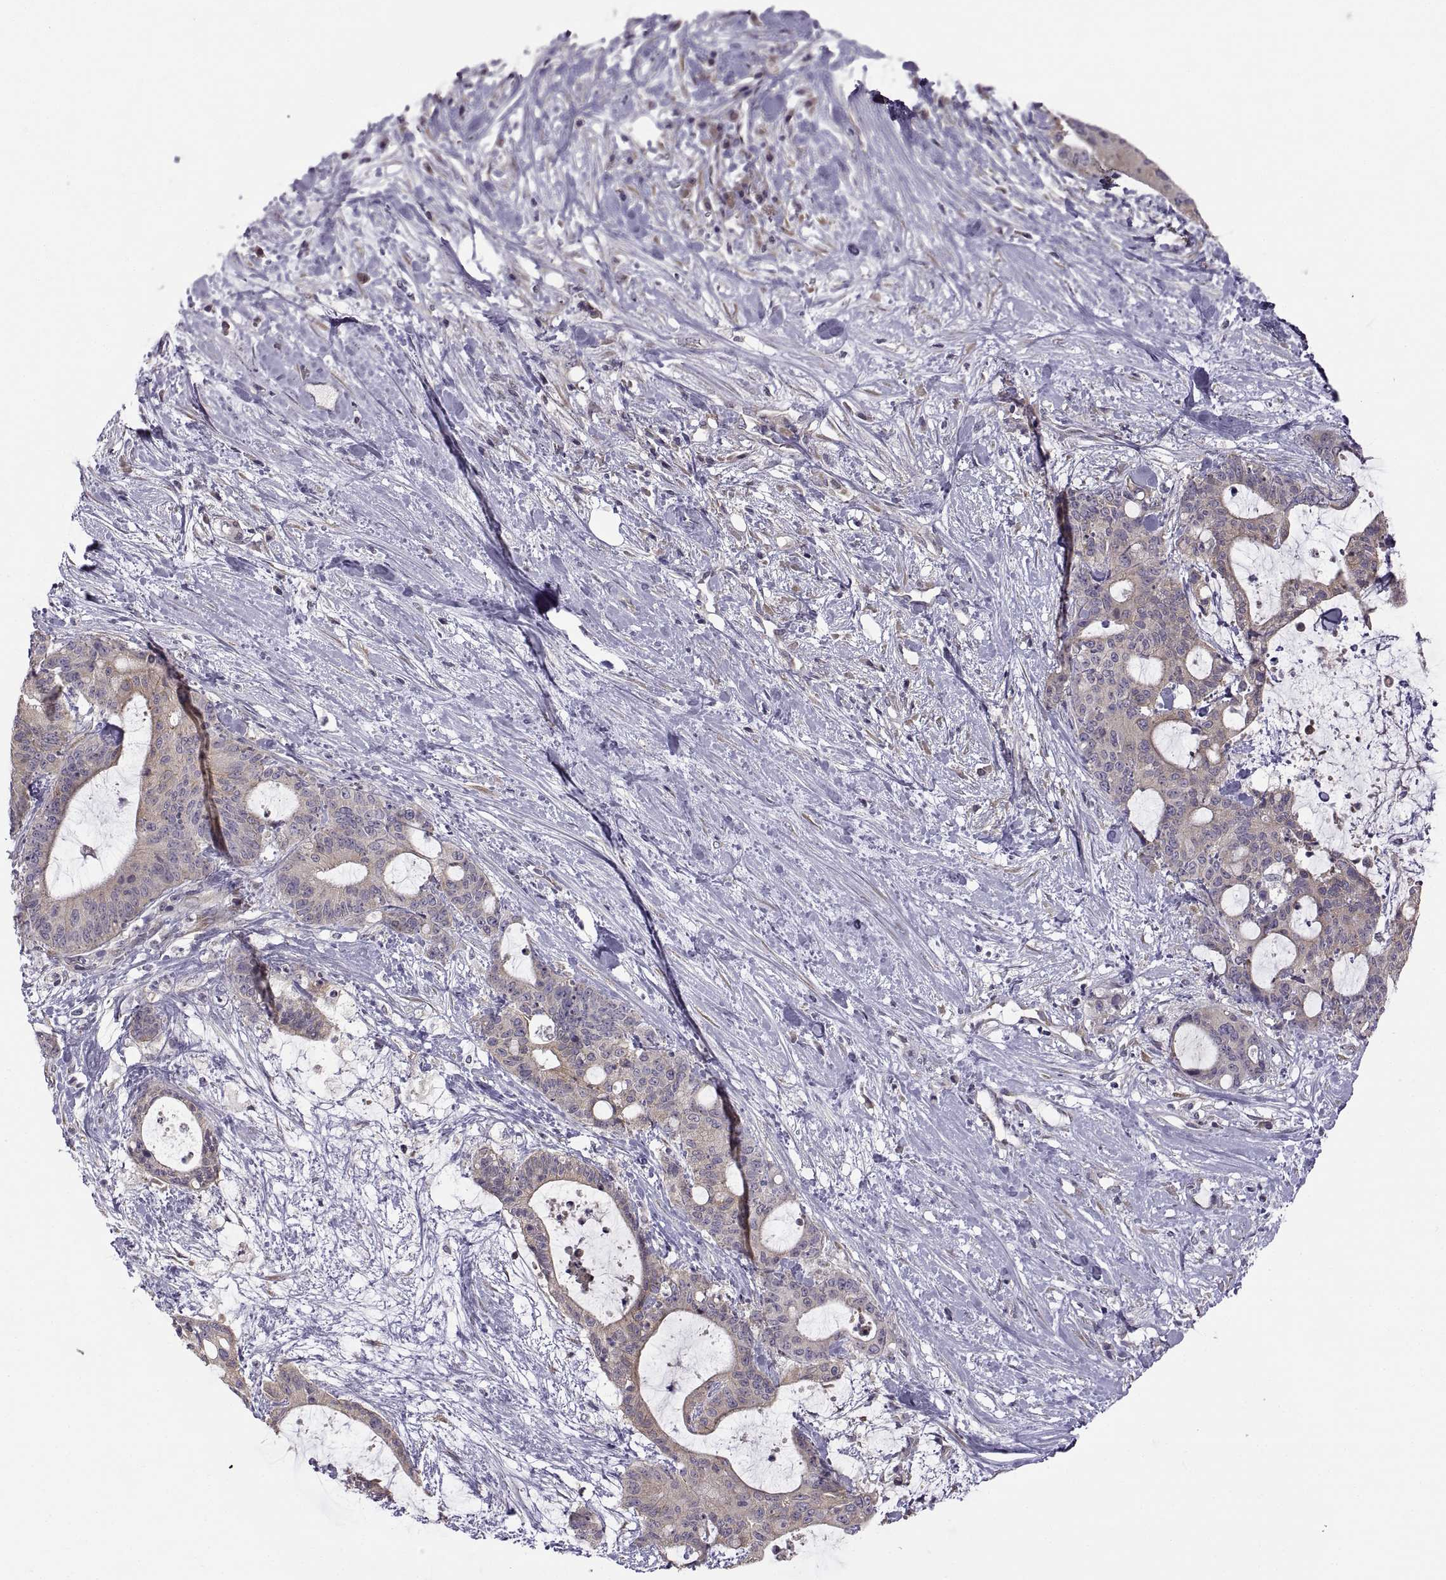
{"staining": {"intensity": "weak", "quantity": ">75%", "location": "cytoplasmic/membranous"}, "tissue": "liver cancer", "cell_type": "Tumor cells", "image_type": "cancer", "snomed": [{"axis": "morphology", "description": "Cholangiocarcinoma"}, {"axis": "topography", "description": "Liver"}], "caption": "An immunohistochemistry (IHC) histopathology image of neoplastic tissue is shown. Protein staining in brown labels weak cytoplasmic/membranous positivity in cholangiocarcinoma (liver) within tumor cells. (DAB (3,3'-diaminobenzidine) = brown stain, brightfield microscopy at high magnification).", "gene": "ACSBG2", "patient": {"sex": "female", "age": 73}}